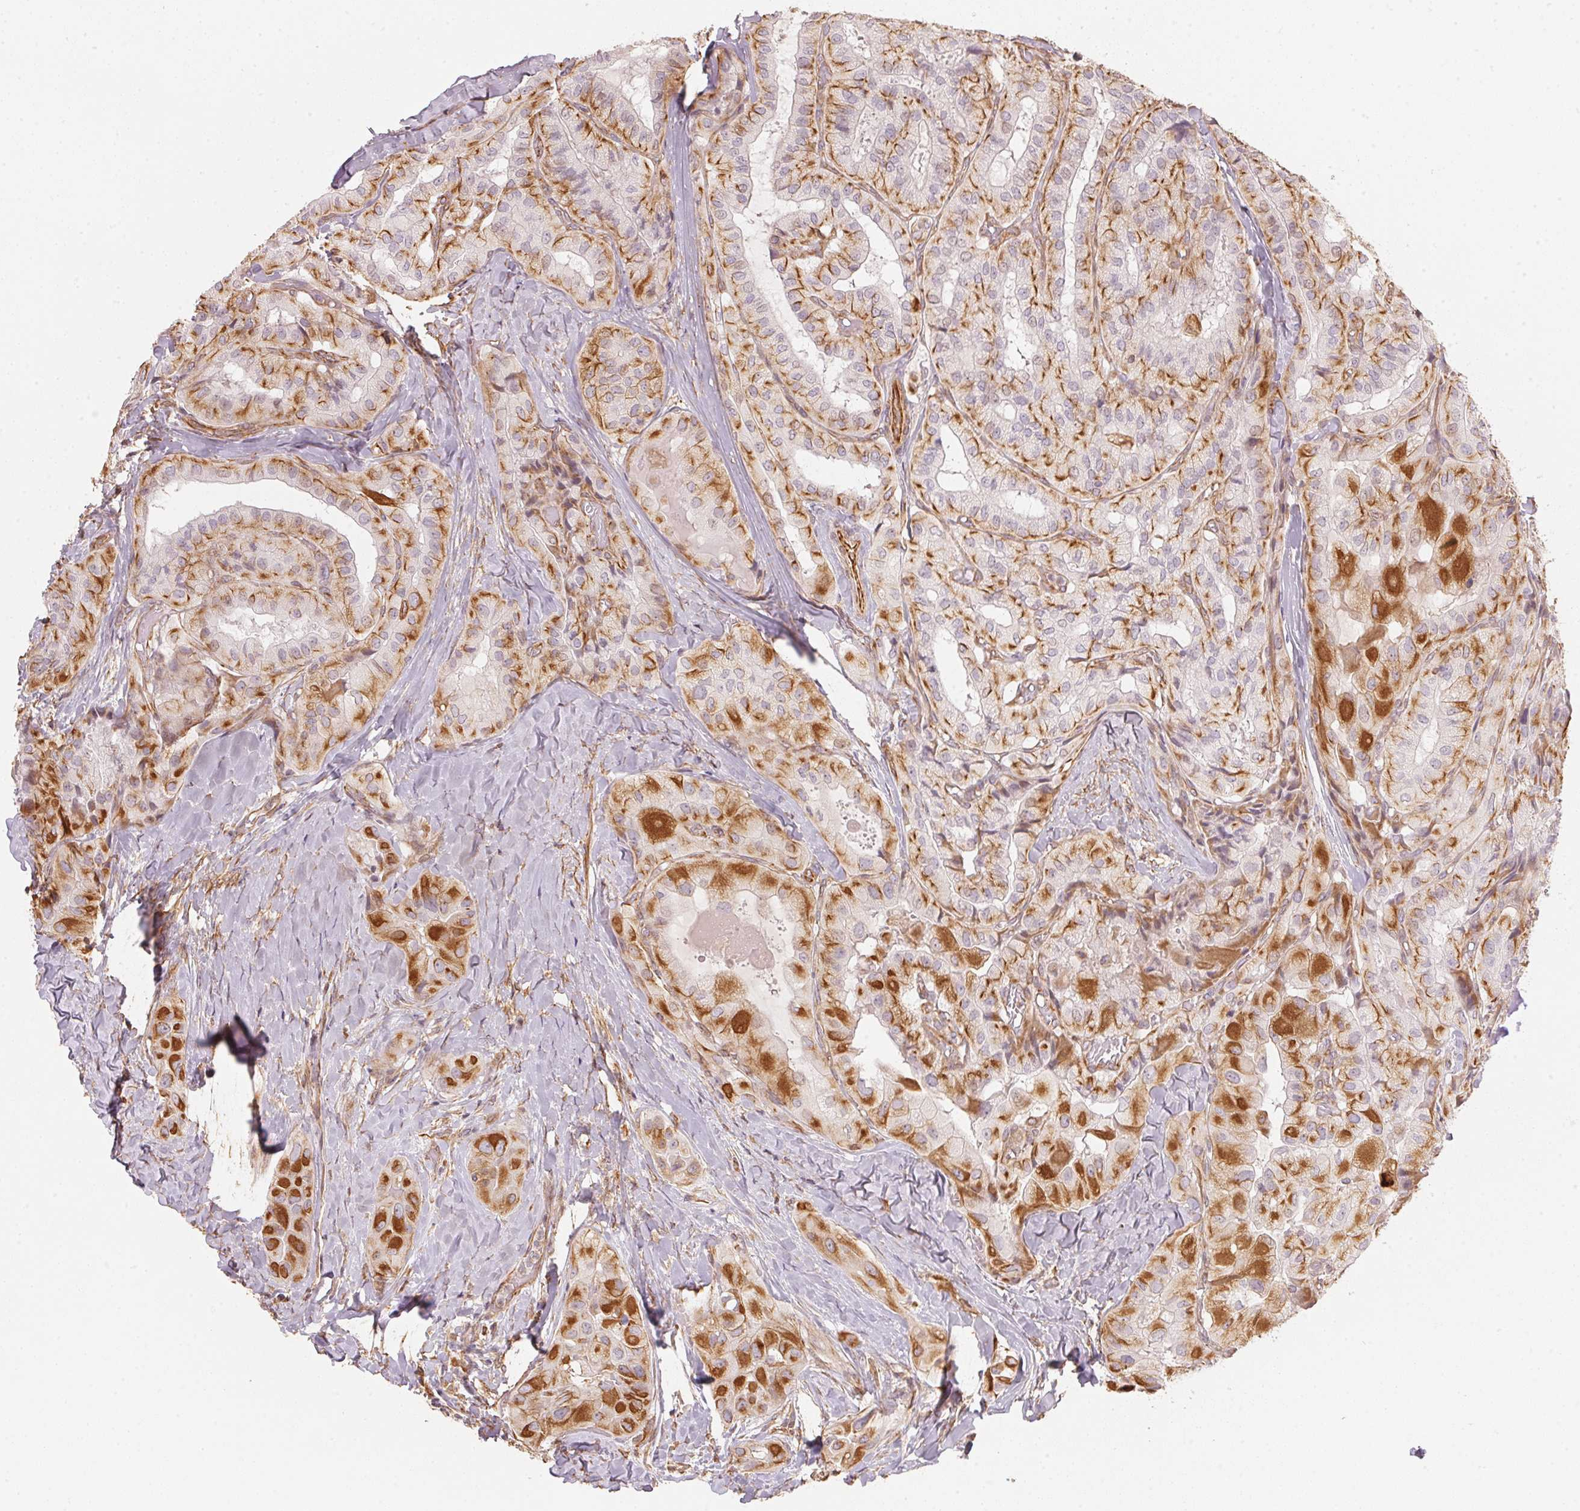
{"staining": {"intensity": "strong", "quantity": ">75%", "location": "cytoplasmic/membranous"}, "tissue": "thyroid cancer", "cell_type": "Tumor cells", "image_type": "cancer", "snomed": [{"axis": "morphology", "description": "Normal tissue, NOS"}, {"axis": "morphology", "description": "Papillary adenocarcinoma, NOS"}, {"axis": "topography", "description": "Thyroid gland"}], "caption": "IHC staining of papillary adenocarcinoma (thyroid), which reveals high levels of strong cytoplasmic/membranous expression in about >75% of tumor cells indicating strong cytoplasmic/membranous protein expression. The staining was performed using DAB (3,3'-diaminobenzidine) (brown) for protein detection and nuclei were counterstained in hematoxylin (blue).", "gene": "FOXR2", "patient": {"sex": "female", "age": 59}}